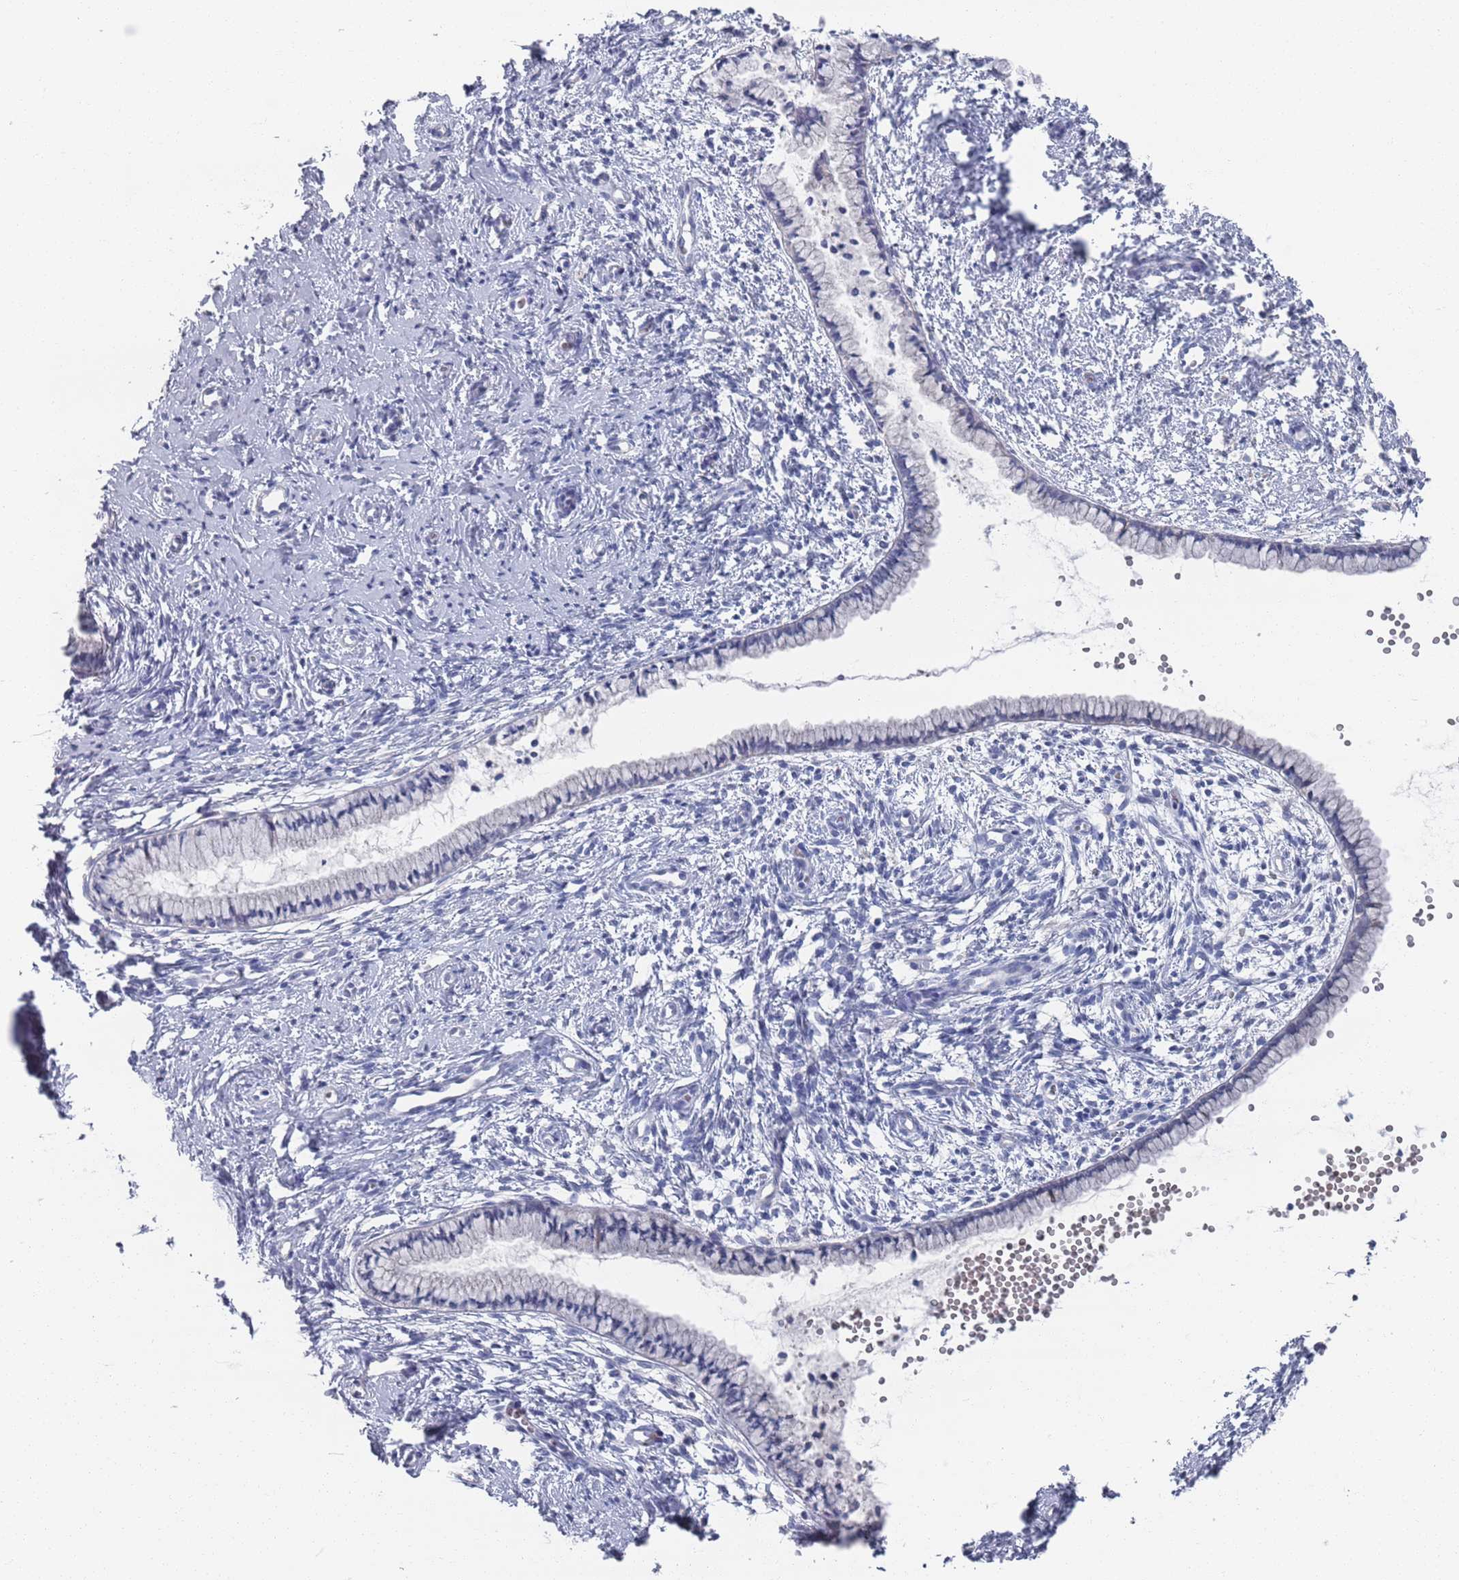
{"staining": {"intensity": "negative", "quantity": "none", "location": "none"}, "tissue": "cervix", "cell_type": "Glandular cells", "image_type": "normal", "snomed": [{"axis": "morphology", "description": "Normal tissue, NOS"}, {"axis": "topography", "description": "Cervix"}], "caption": "Human cervix stained for a protein using immunohistochemistry displays no positivity in glandular cells.", "gene": "TMCO3", "patient": {"sex": "female", "age": 57}}